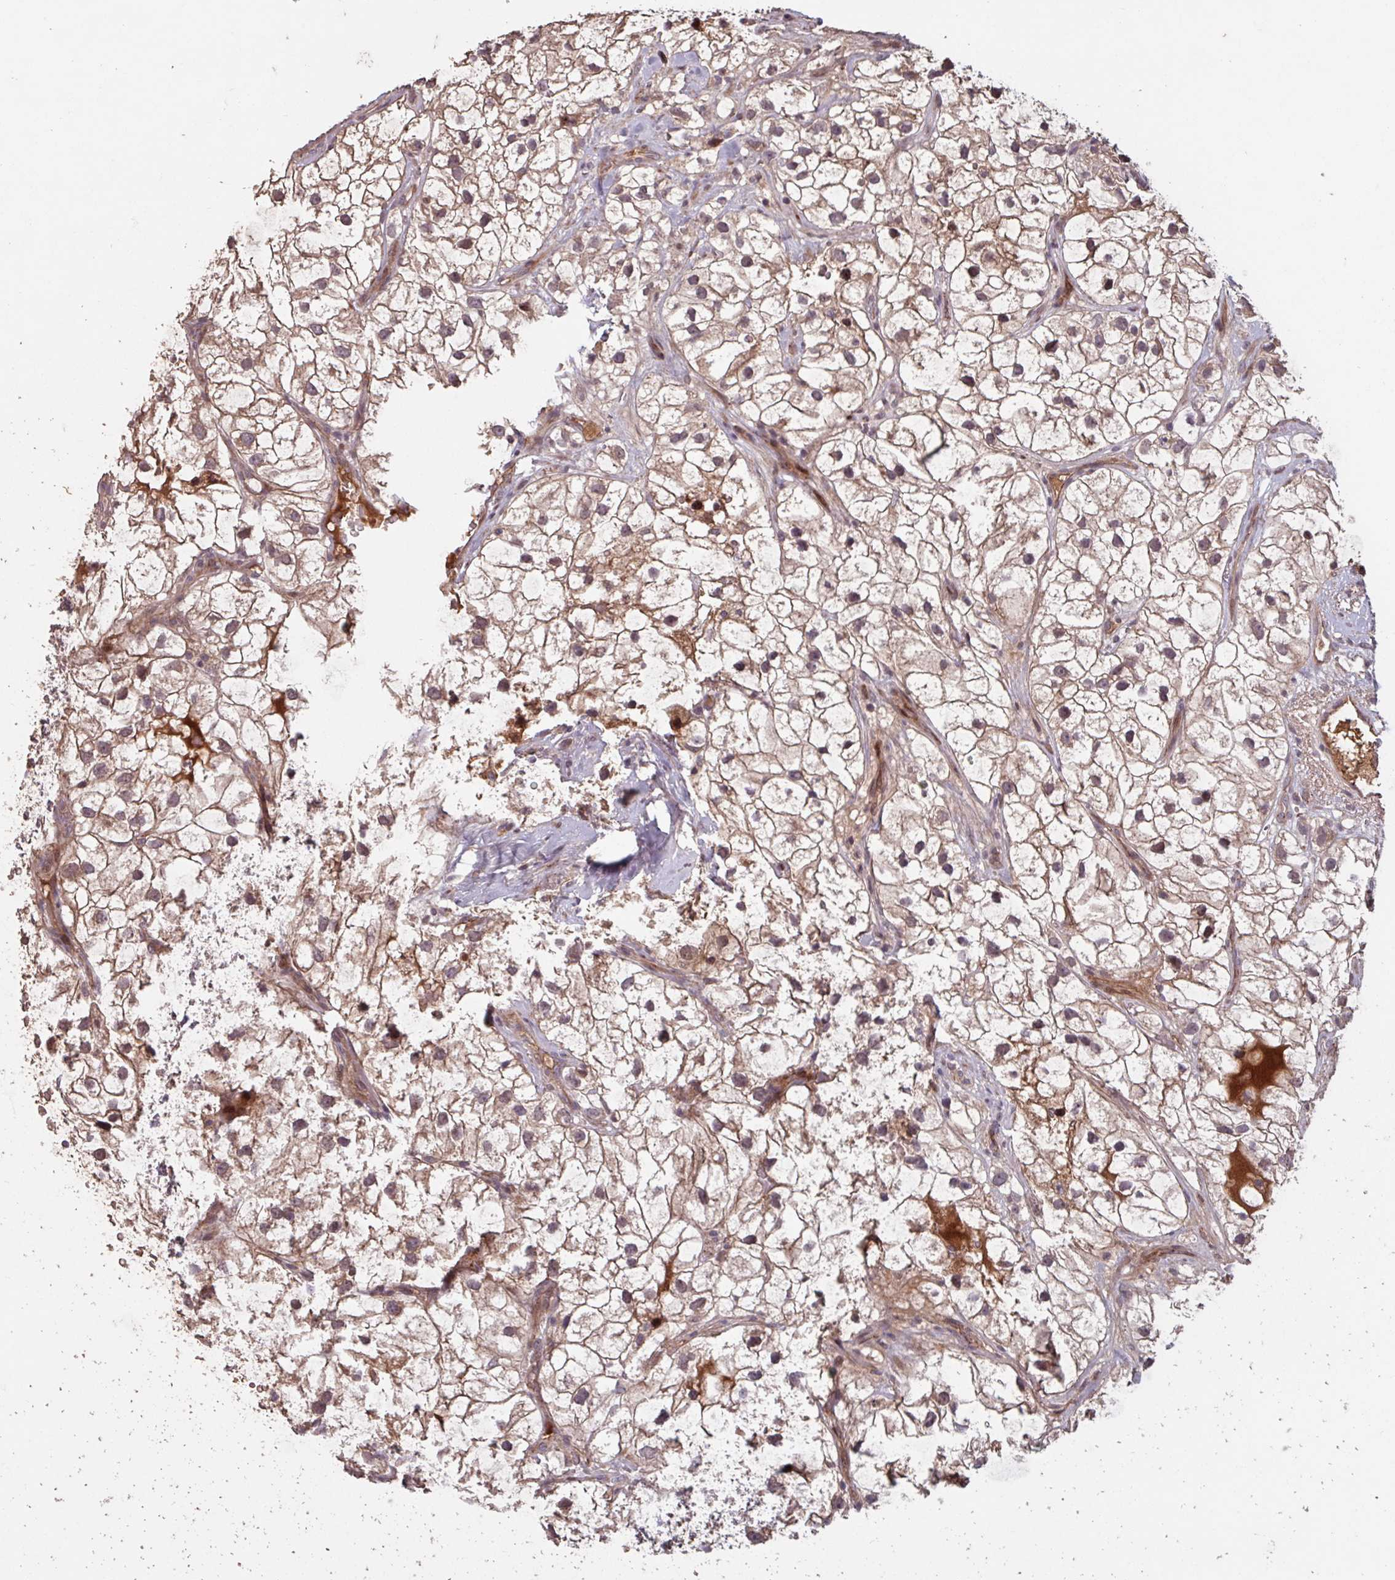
{"staining": {"intensity": "weak", "quantity": ">75%", "location": "cytoplasmic/membranous"}, "tissue": "renal cancer", "cell_type": "Tumor cells", "image_type": "cancer", "snomed": [{"axis": "morphology", "description": "Adenocarcinoma, NOS"}, {"axis": "topography", "description": "Kidney"}], "caption": "IHC (DAB) staining of renal cancer (adenocarcinoma) demonstrates weak cytoplasmic/membranous protein expression in about >75% of tumor cells.", "gene": "TMEM88", "patient": {"sex": "male", "age": 59}}